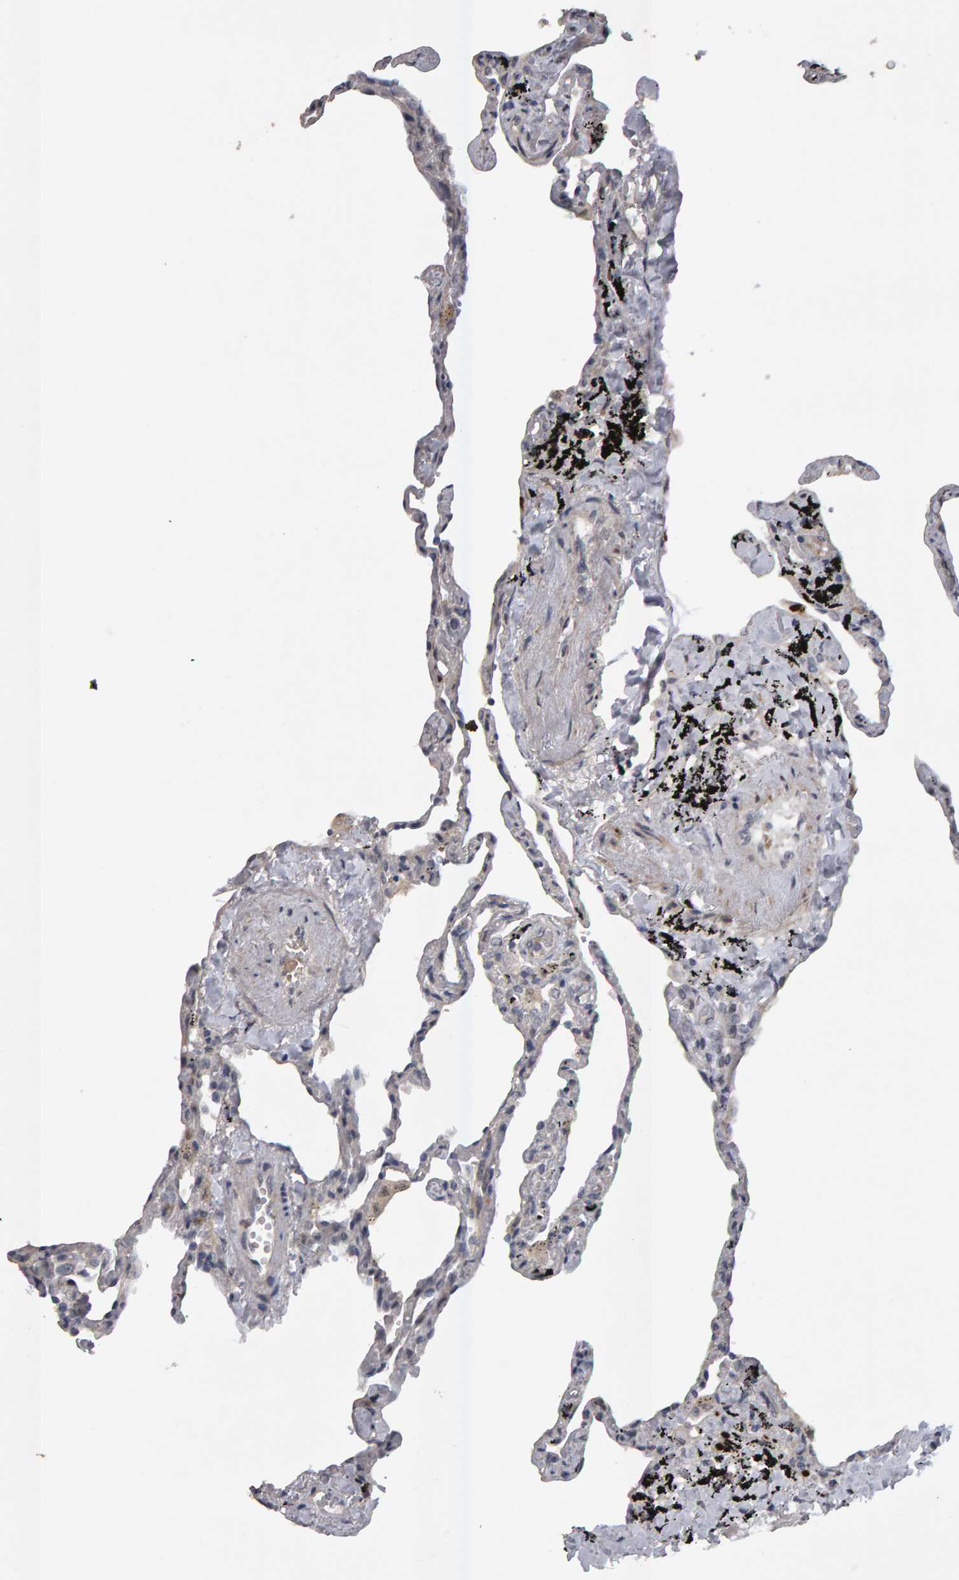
{"staining": {"intensity": "weak", "quantity": "<25%", "location": "cytoplasmic/membranous"}, "tissue": "lung", "cell_type": "Alveolar cells", "image_type": "normal", "snomed": [{"axis": "morphology", "description": "Normal tissue, NOS"}, {"axis": "topography", "description": "Lung"}], "caption": "The immunohistochemistry (IHC) photomicrograph has no significant expression in alveolar cells of lung. (DAB (3,3'-diaminobenzidine) immunohistochemistry, high magnification).", "gene": "IPO8", "patient": {"sex": "male", "age": 59}}